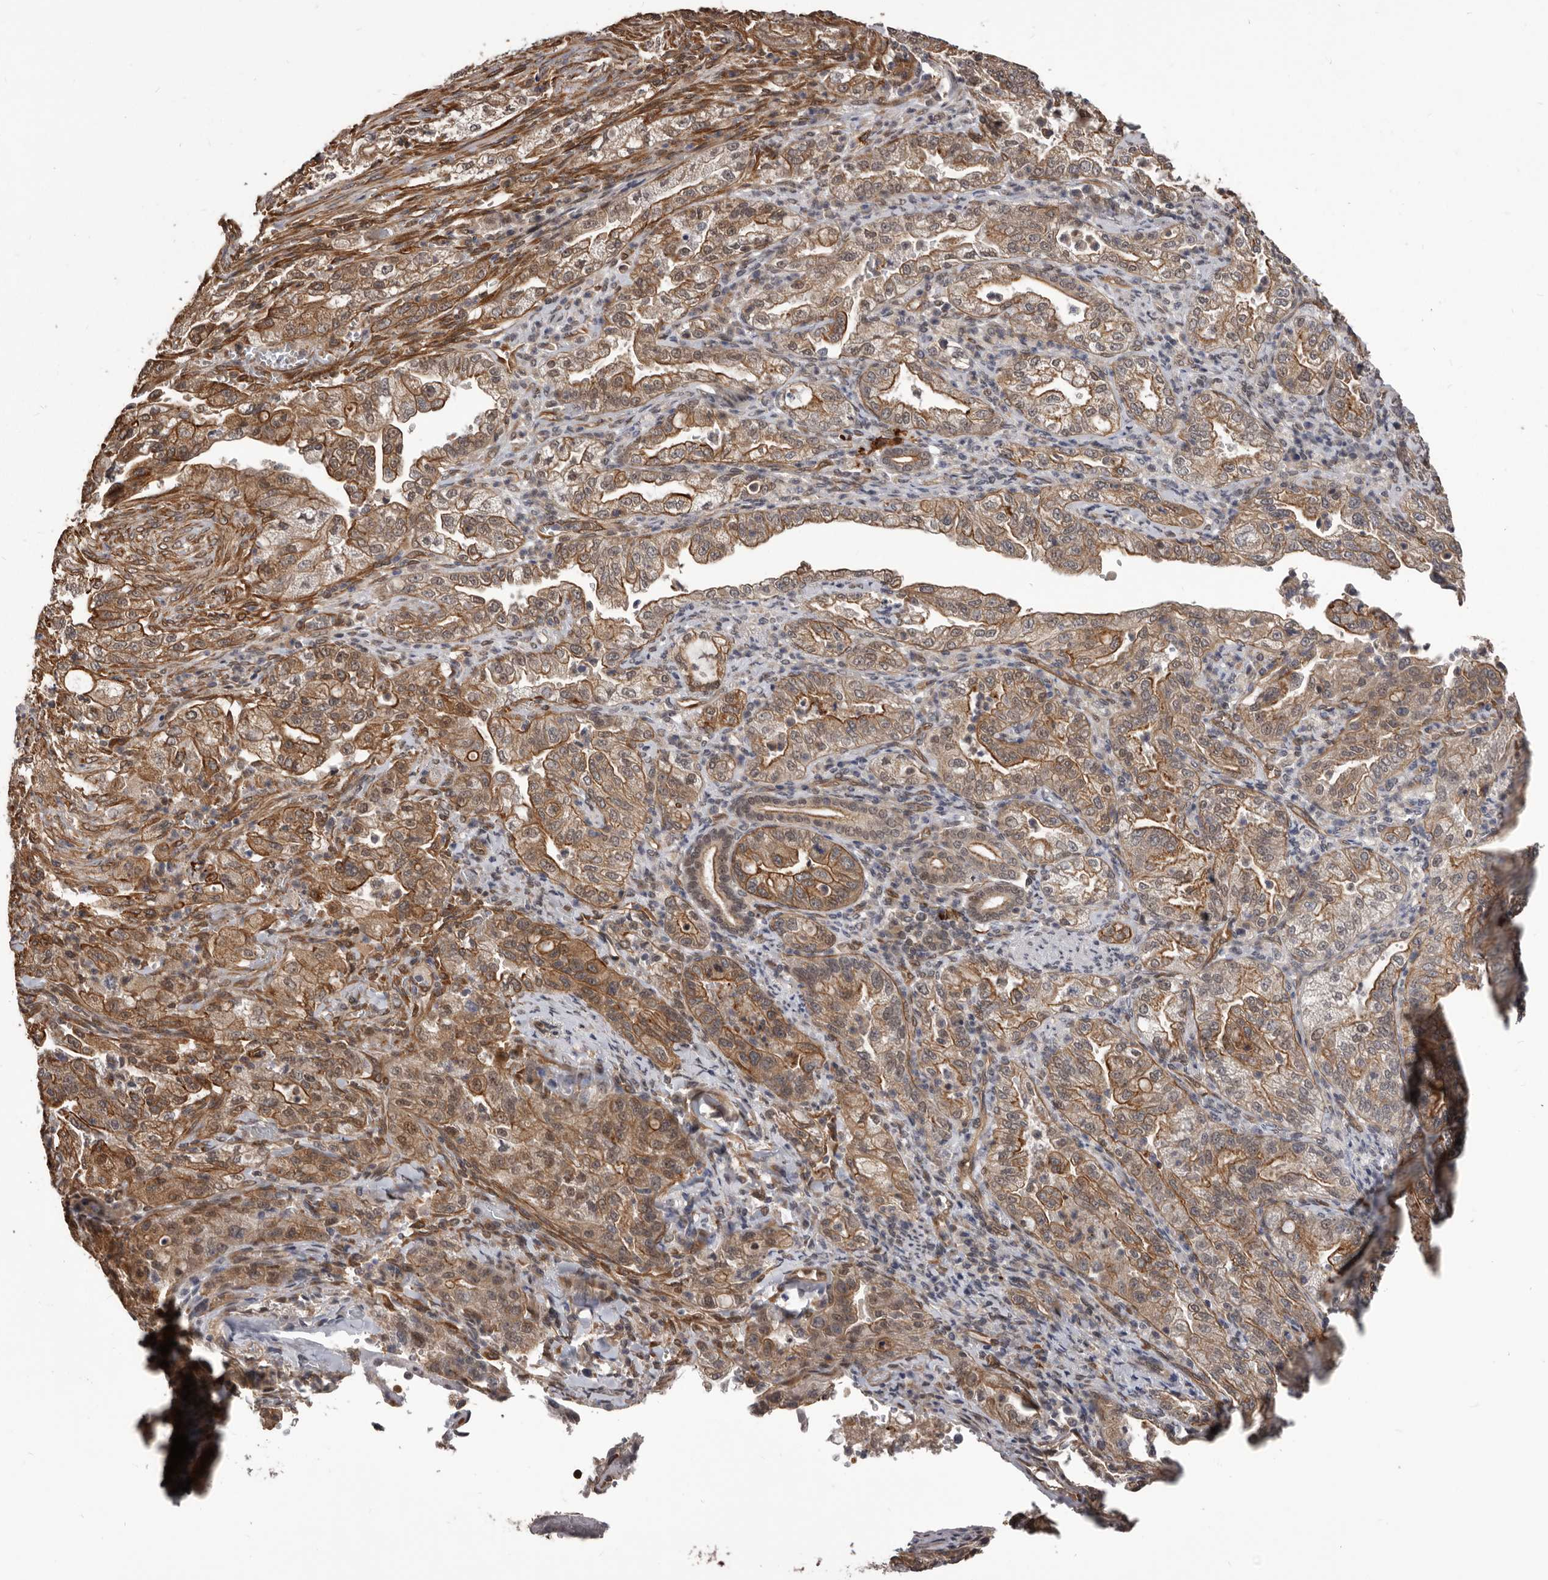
{"staining": {"intensity": "moderate", "quantity": ">75%", "location": "cytoplasmic/membranous"}, "tissue": "pancreatic cancer", "cell_type": "Tumor cells", "image_type": "cancer", "snomed": [{"axis": "morphology", "description": "Adenocarcinoma, NOS"}, {"axis": "topography", "description": "Pancreas"}], "caption": "Protein expression by immunohistochemistry exhibits moderate cytoplasmic/membranous positivity in approximately >75% of tumor cells in adenocarcinoma (pancreatic).", "gene": "ADAMTS20", "patient": {"sex": "female", "age": 78}}